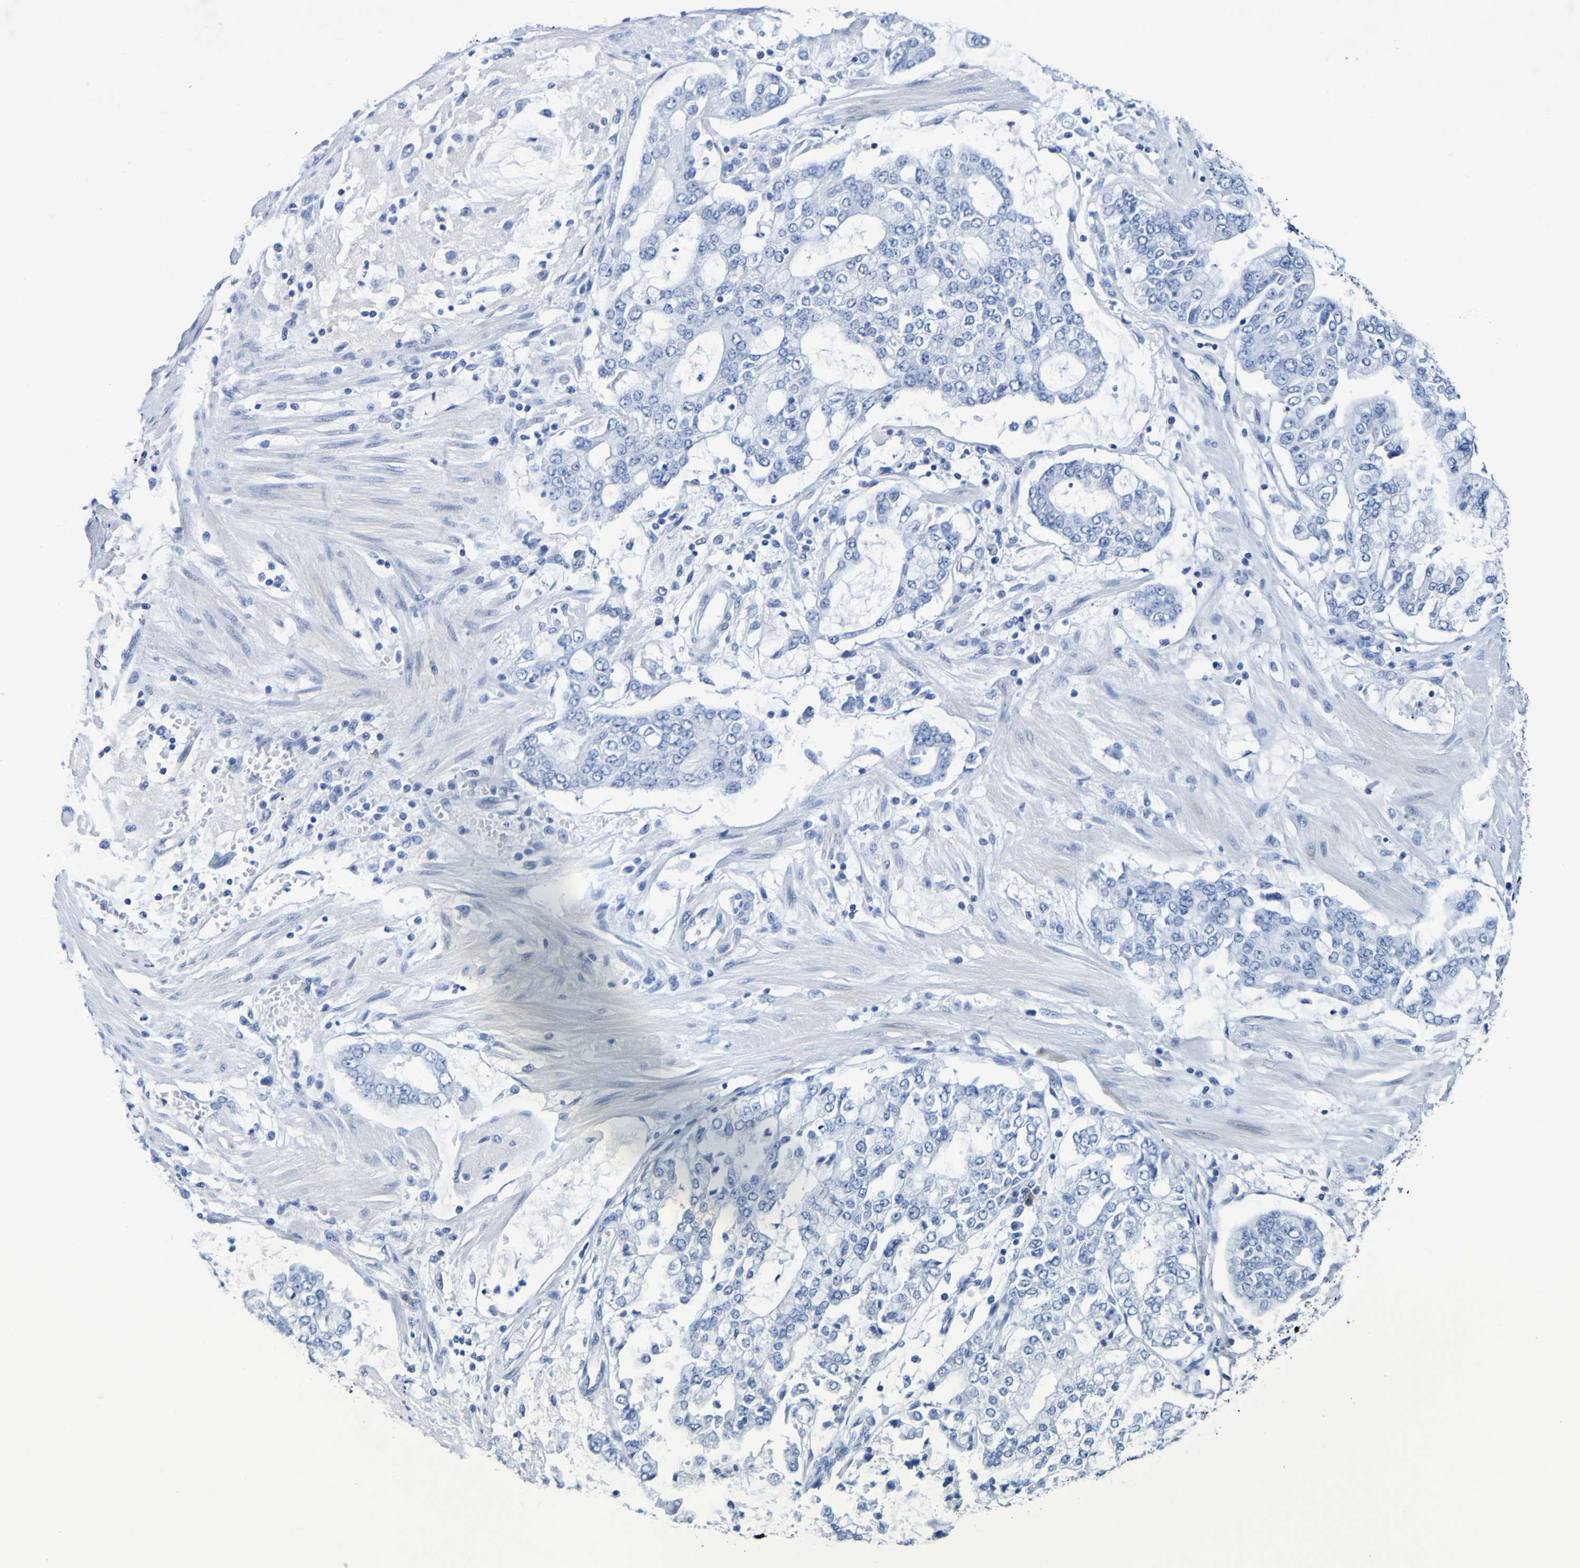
{"staining": {"intensity": "negative", "quantity": "none", "location": "none"}, "tissue": "stomach cancer", "cell_type": "Tumor cells", "image_type": "cancer", "snomed": [{"axis": "morphology", "description": "Adenocarcinoma, NOS"}, {"axis": "topography", "description": "Stomach"}], "caption": "DAB (3,3'-diaminobenzidine) immunohistochemical staining of stomach cancer (adenocarcinoma) reveals no significant expression in tumor cells. The staining is performed using DAB brown chromogen with nuclei counter-stained in using hematoxylin.", "gene": "DPEP1", "patient": {"sex": "male", "age": 76}}